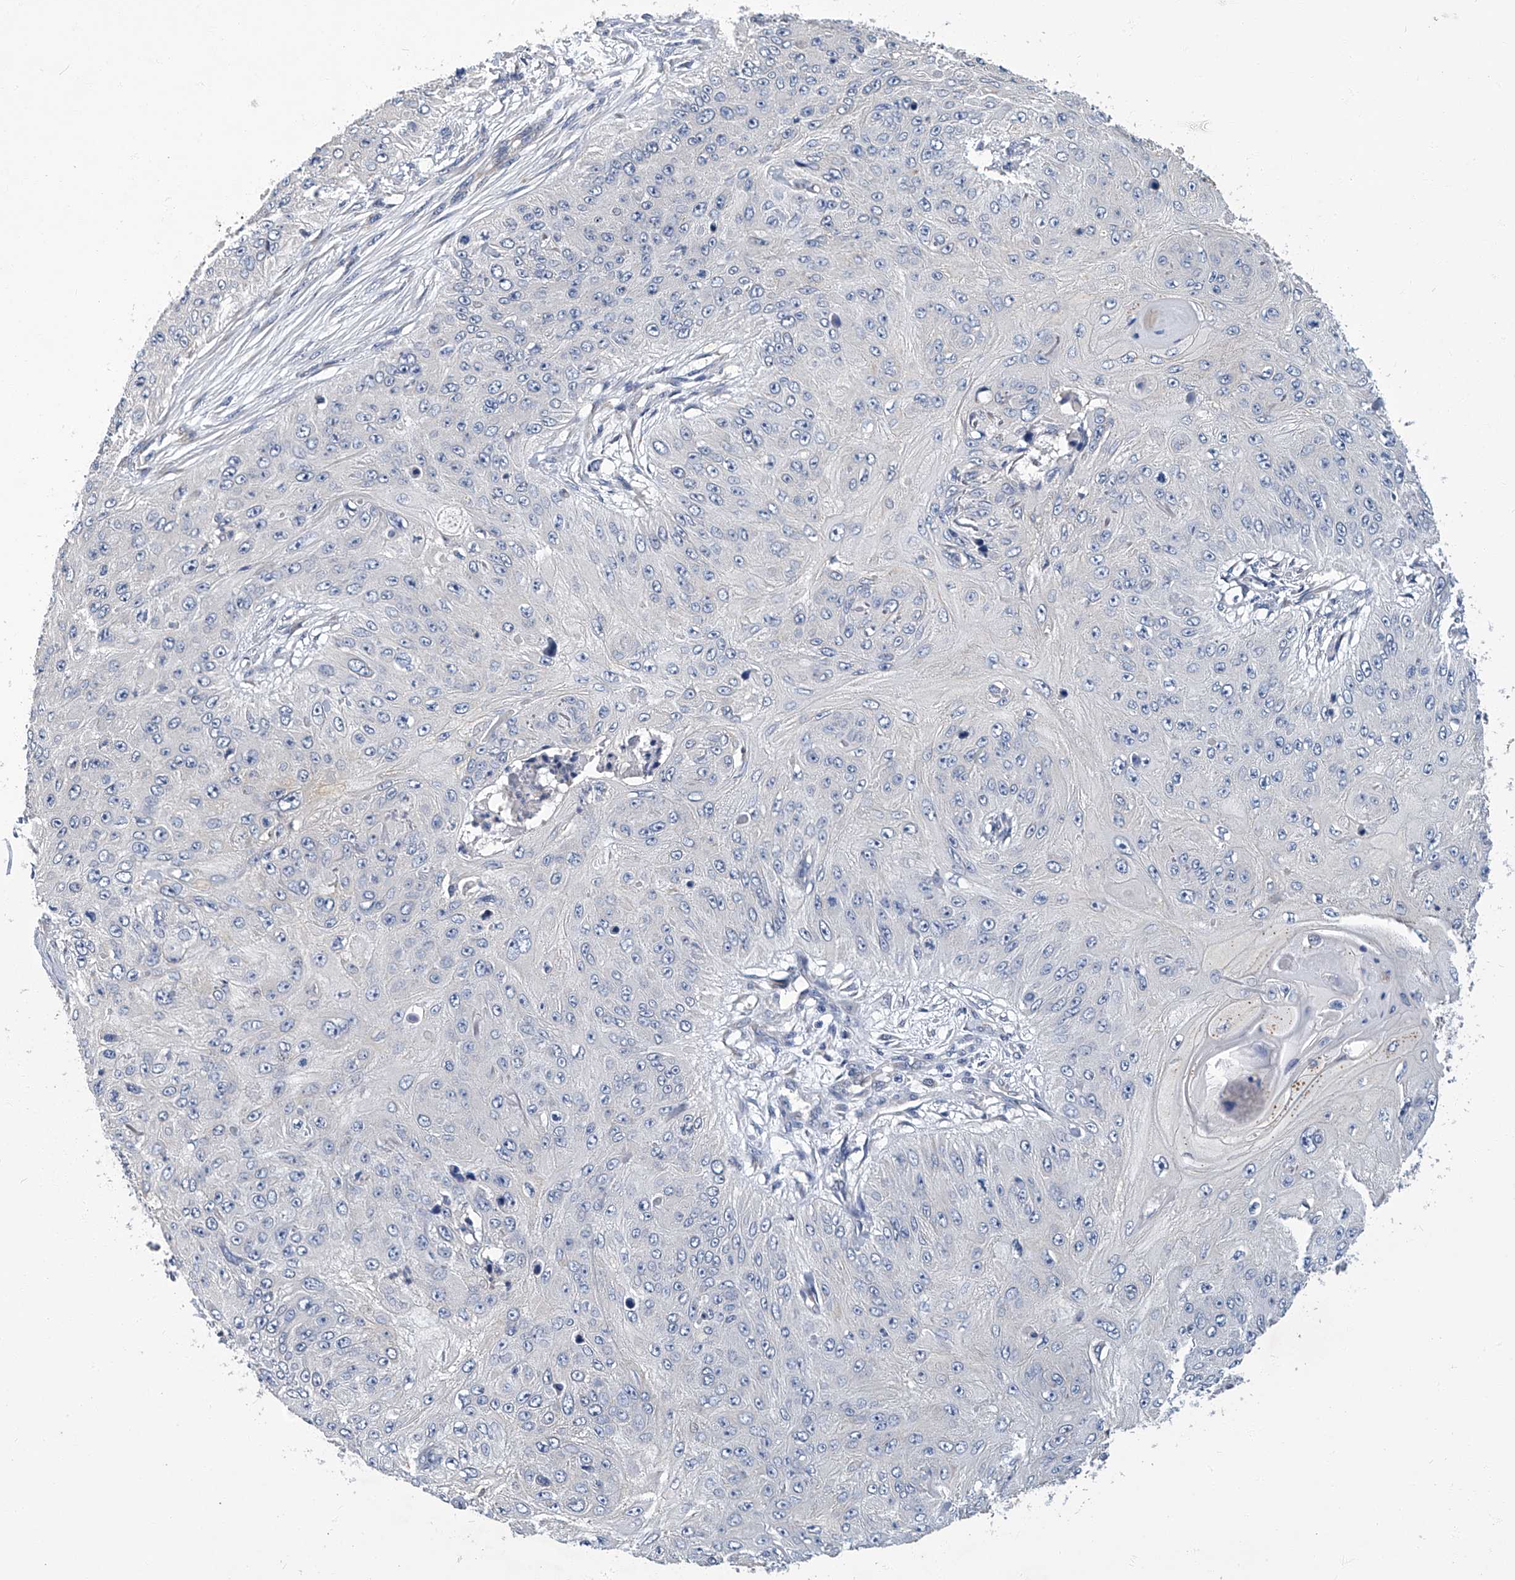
{"staining": {"intensity": "negative", "quantity": "none", "location": "none"}, "tissue": "skin cancer", "cell_type": "Tumor cells", "image_type": "cancer", "snomed": [{"axis": "morphology", "description": "Squamous cell carcinoma, NOS"}, {"axis": "topography", "description": "Skin"}], "caption": "DAB (3,3'-diaminobenzidine) immunohistochemical staining of skin cancer shows no significant expression in tumor cells.", "gene": "TGFBR1", "patient": {"sex": "female", "age": 80}}